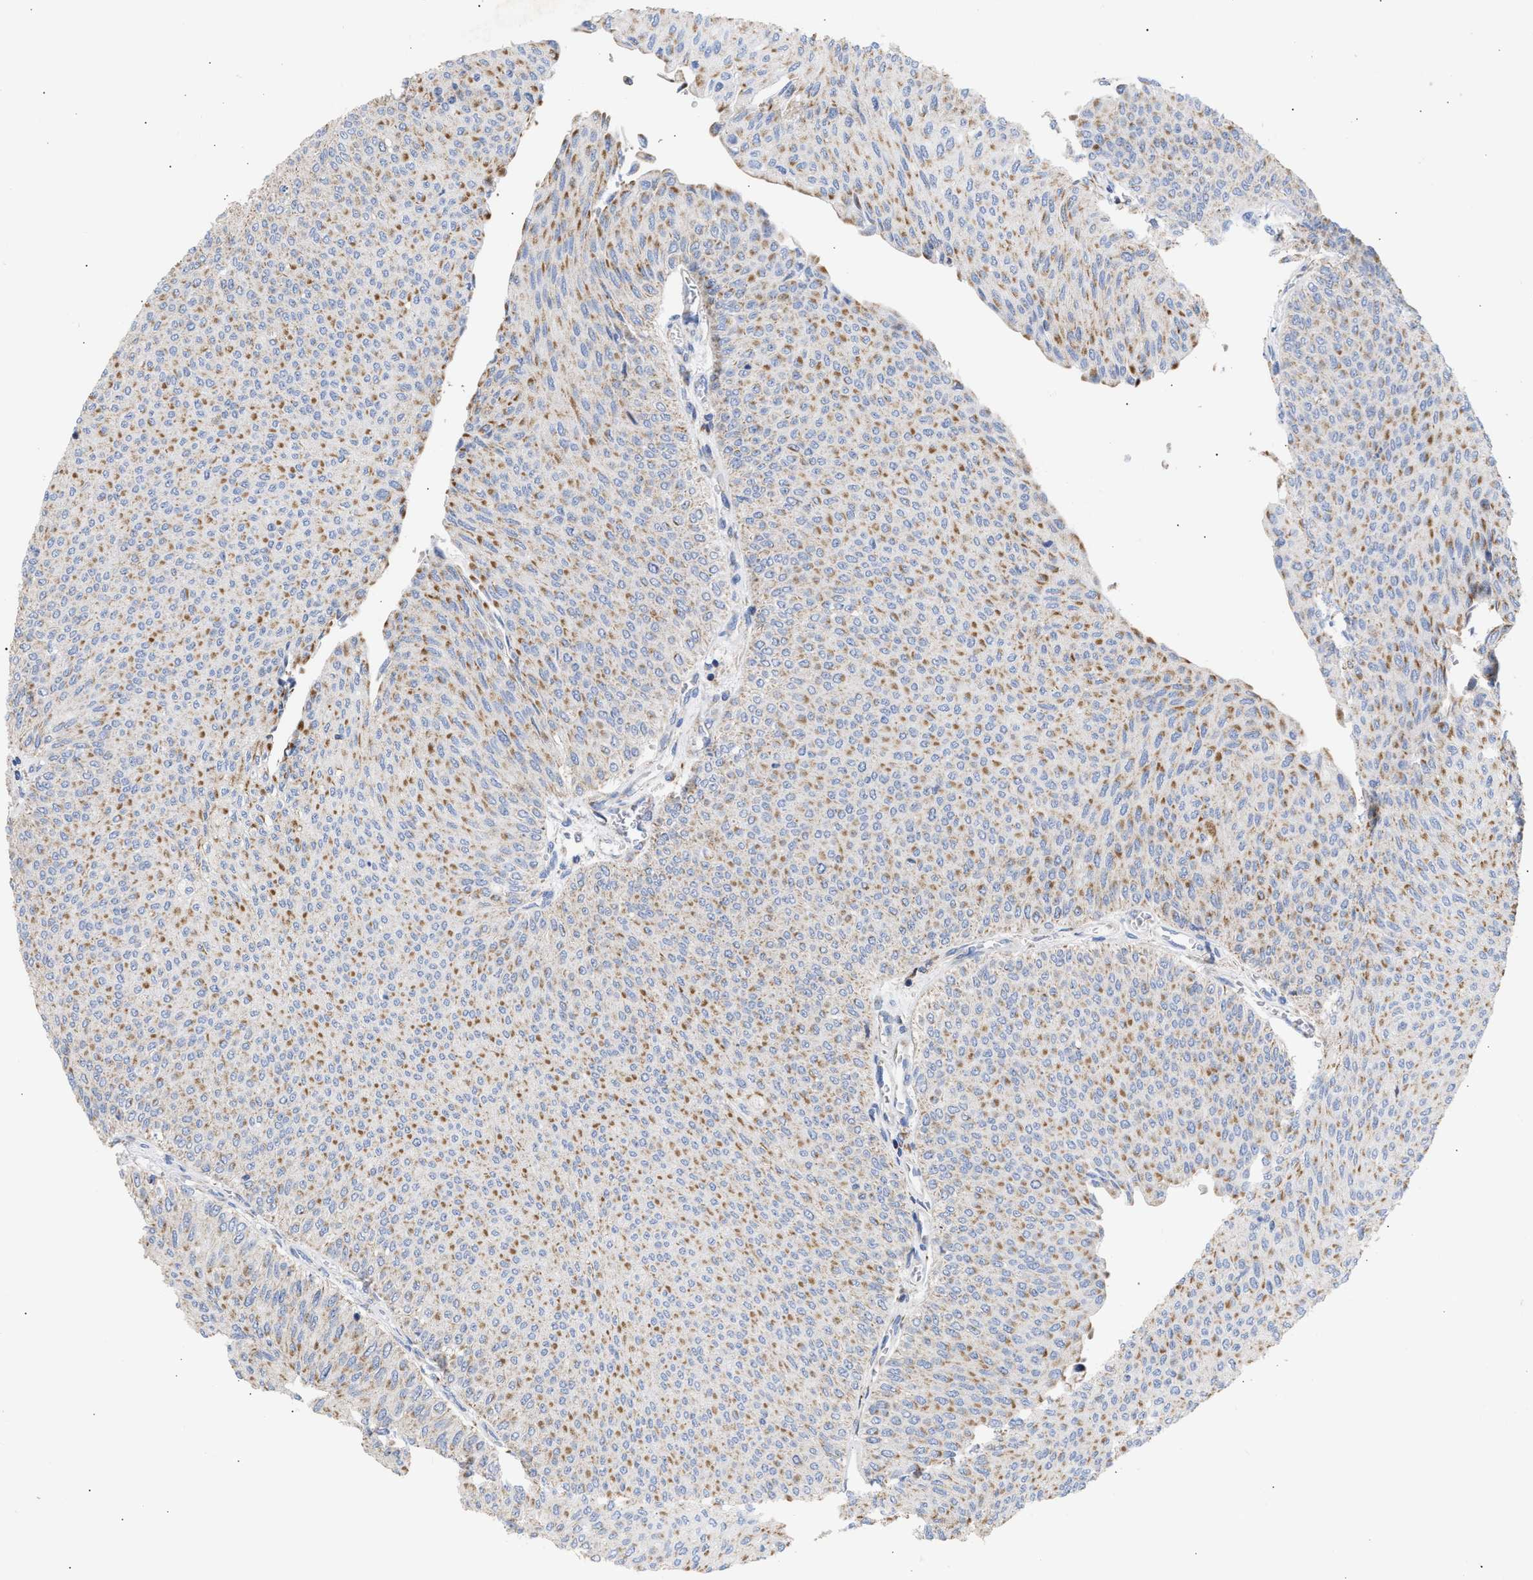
{"staining": {"intensity": "moderate", "quantity": ">75%", "location": "cytoplasmic/membranous"}, "tissue": "urothelial cancer", "cell_type": "Tumor cells", "image_type": "cancer", "snomed": [{"axis": "morphology", "description": "Urothelial carcinoma, Low grade"}, {"axis": "topography", "description": "Urinary bladder"}], "caption": "About >75% of tumor cells in human urothelial cancer demonstrate moderate cytoplasmic/membranous protein staining as visualized by brown immunohistochemical staining.", "gene": "ACOT13", "patient": {"sex": "male", "age": 78}}